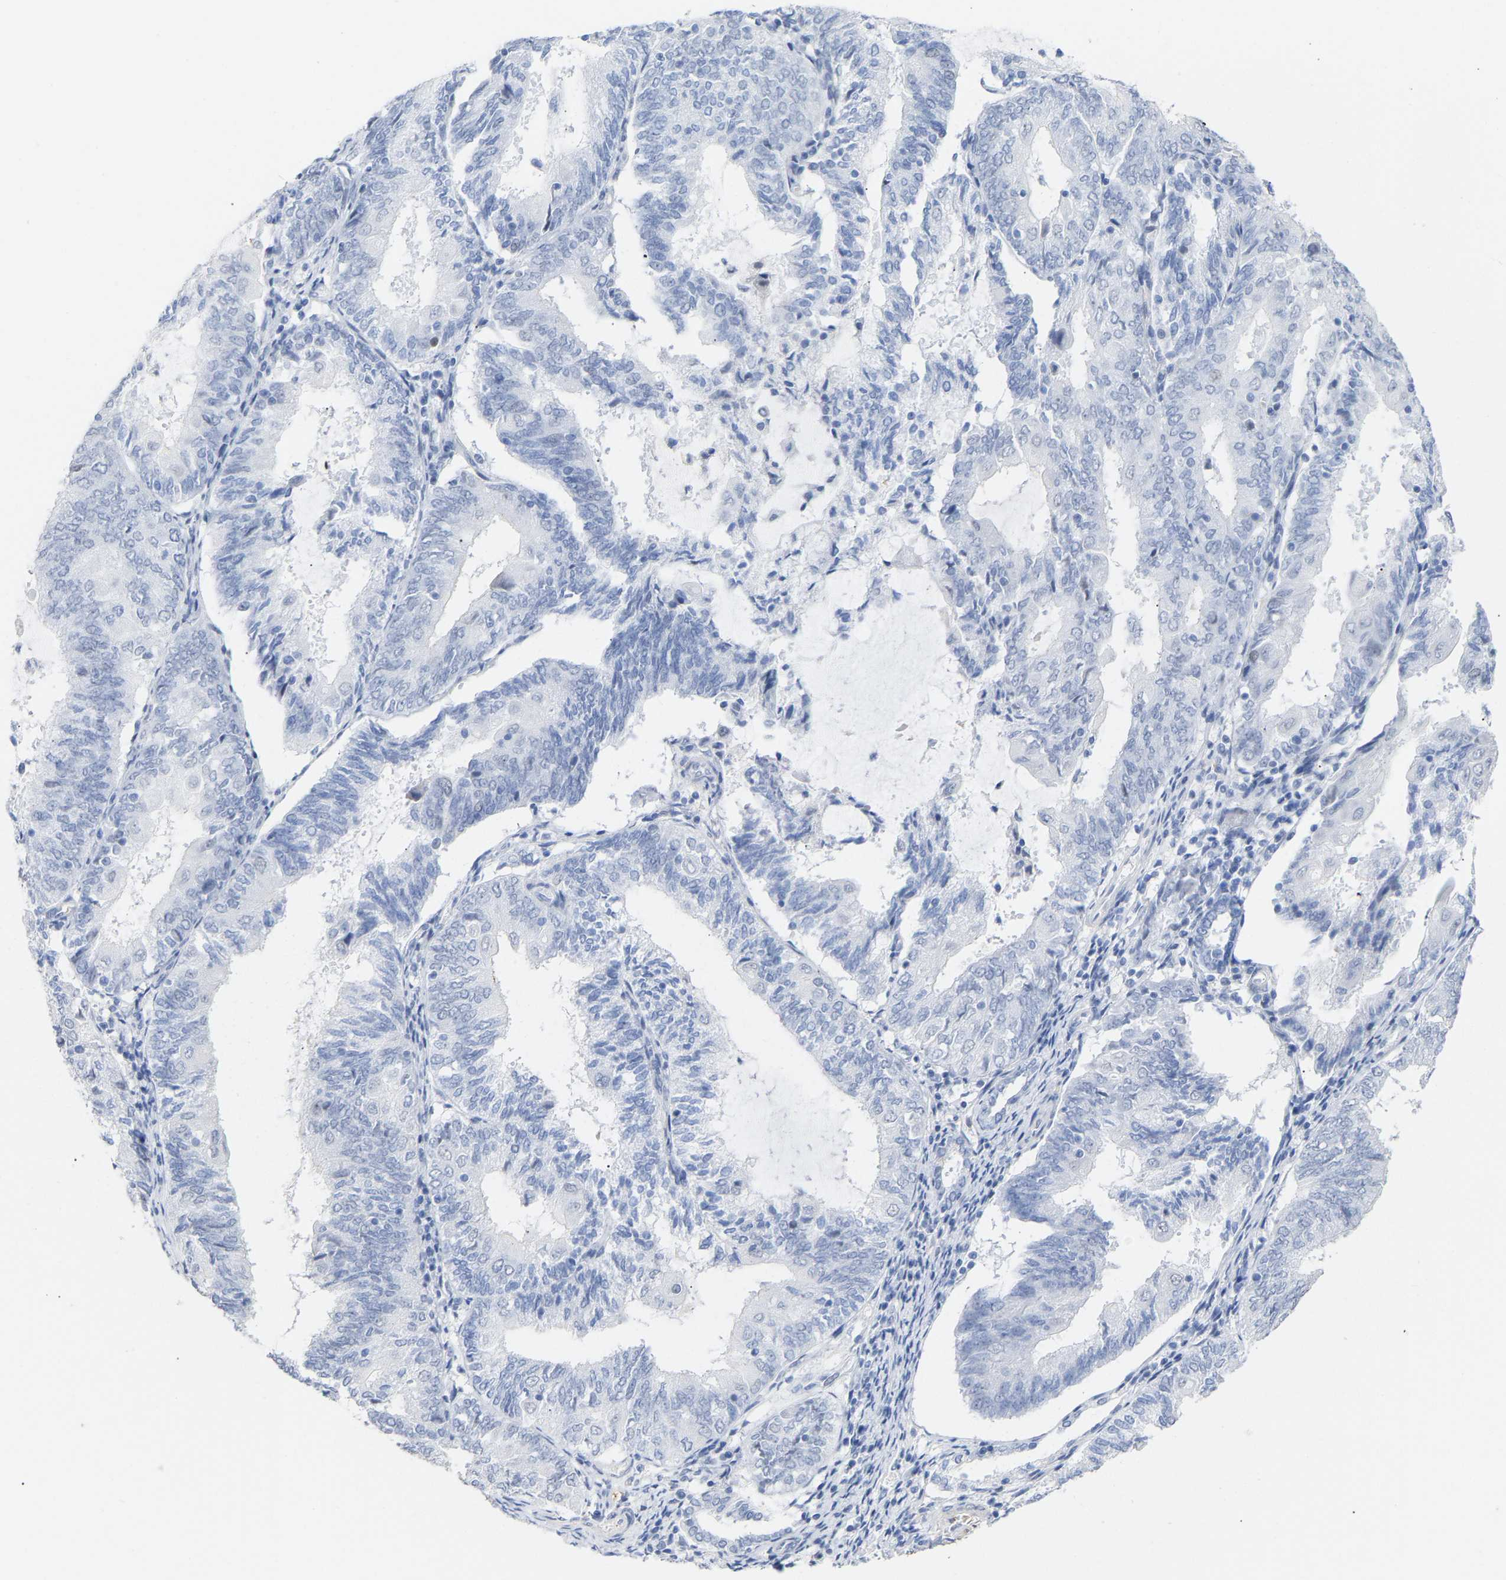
{"staining": {"intensity": "negative", "quantity": "none", "location": "none"}, "tissue": "endometrial cancer", "cell_type": "Tumor cells", "image_type": "cancer", "snomed": [{"axis": "morphology", "description": "Adenocarcinoma, NOS"}, {"axis": "topography", "description": "Endometrium"}], "caption": "A photomicrograph of human endometrial adenocarcinoma is negative for staining in tumor cells.", "gene": "AMPH", "patient": {"sex": "female", "age": 81}}